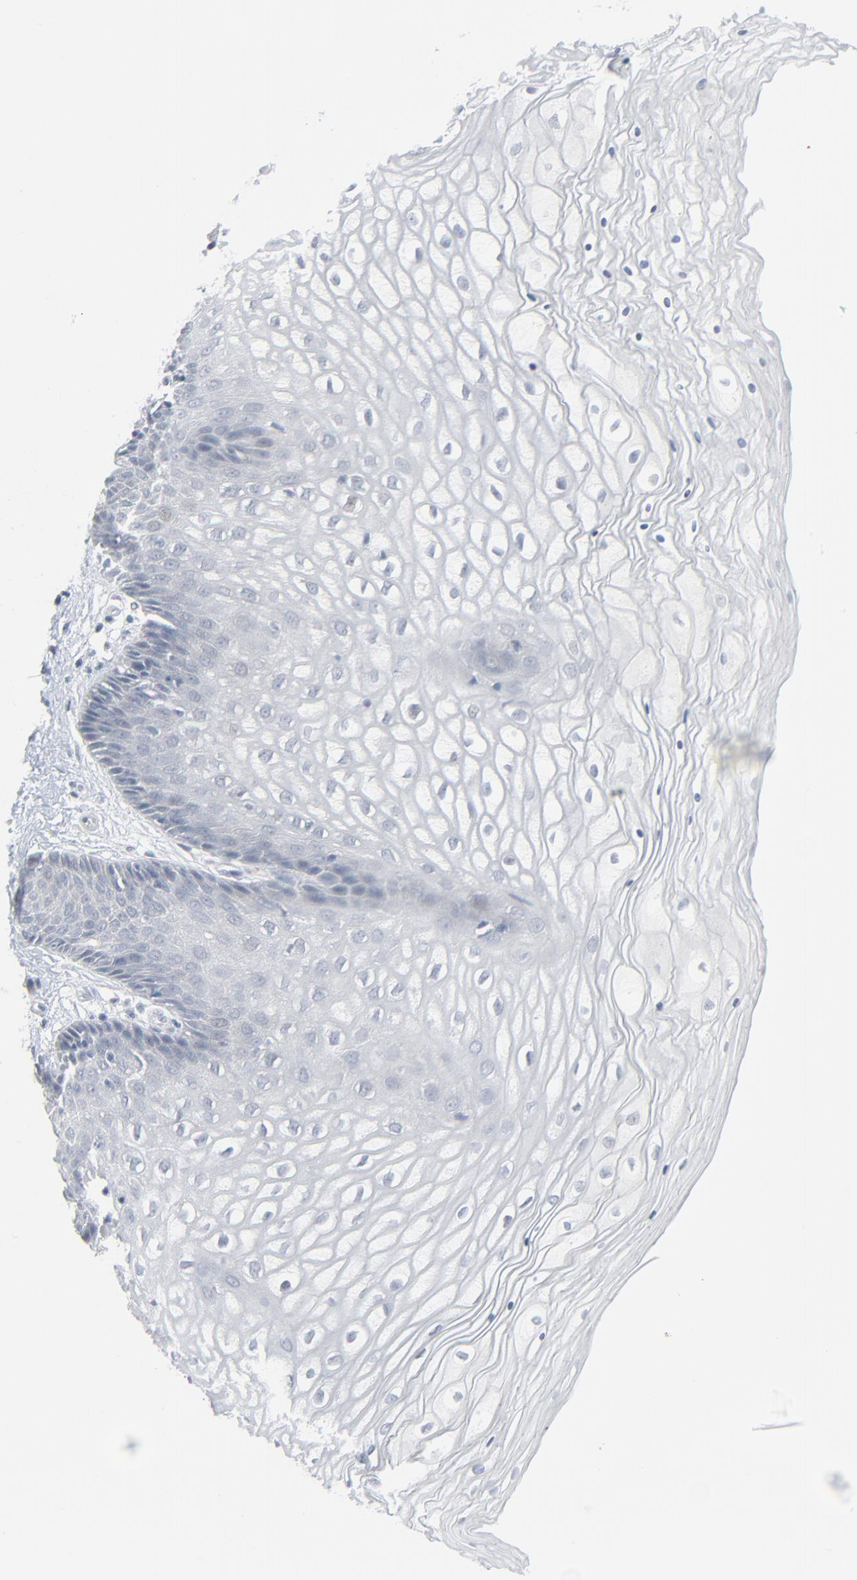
{"staining": {"intensity": "negative", "quantity": "none", "location": "none"}, "tissue": "vagina", "cell_type": "Squamous epithelial cells", "image_type": "normal", "snomed": [{"axis": "morphology", "description": "Normal tissue, NOS"}, {"axis": "topography", "description": "Vagina"}], "caption": "Immunohistochemical staining of unremarkable vagina displays no significant staining in squamous epithelial cells.", "gene": "NEUROD1", "patient": {"sex": "female", "age": 34}}